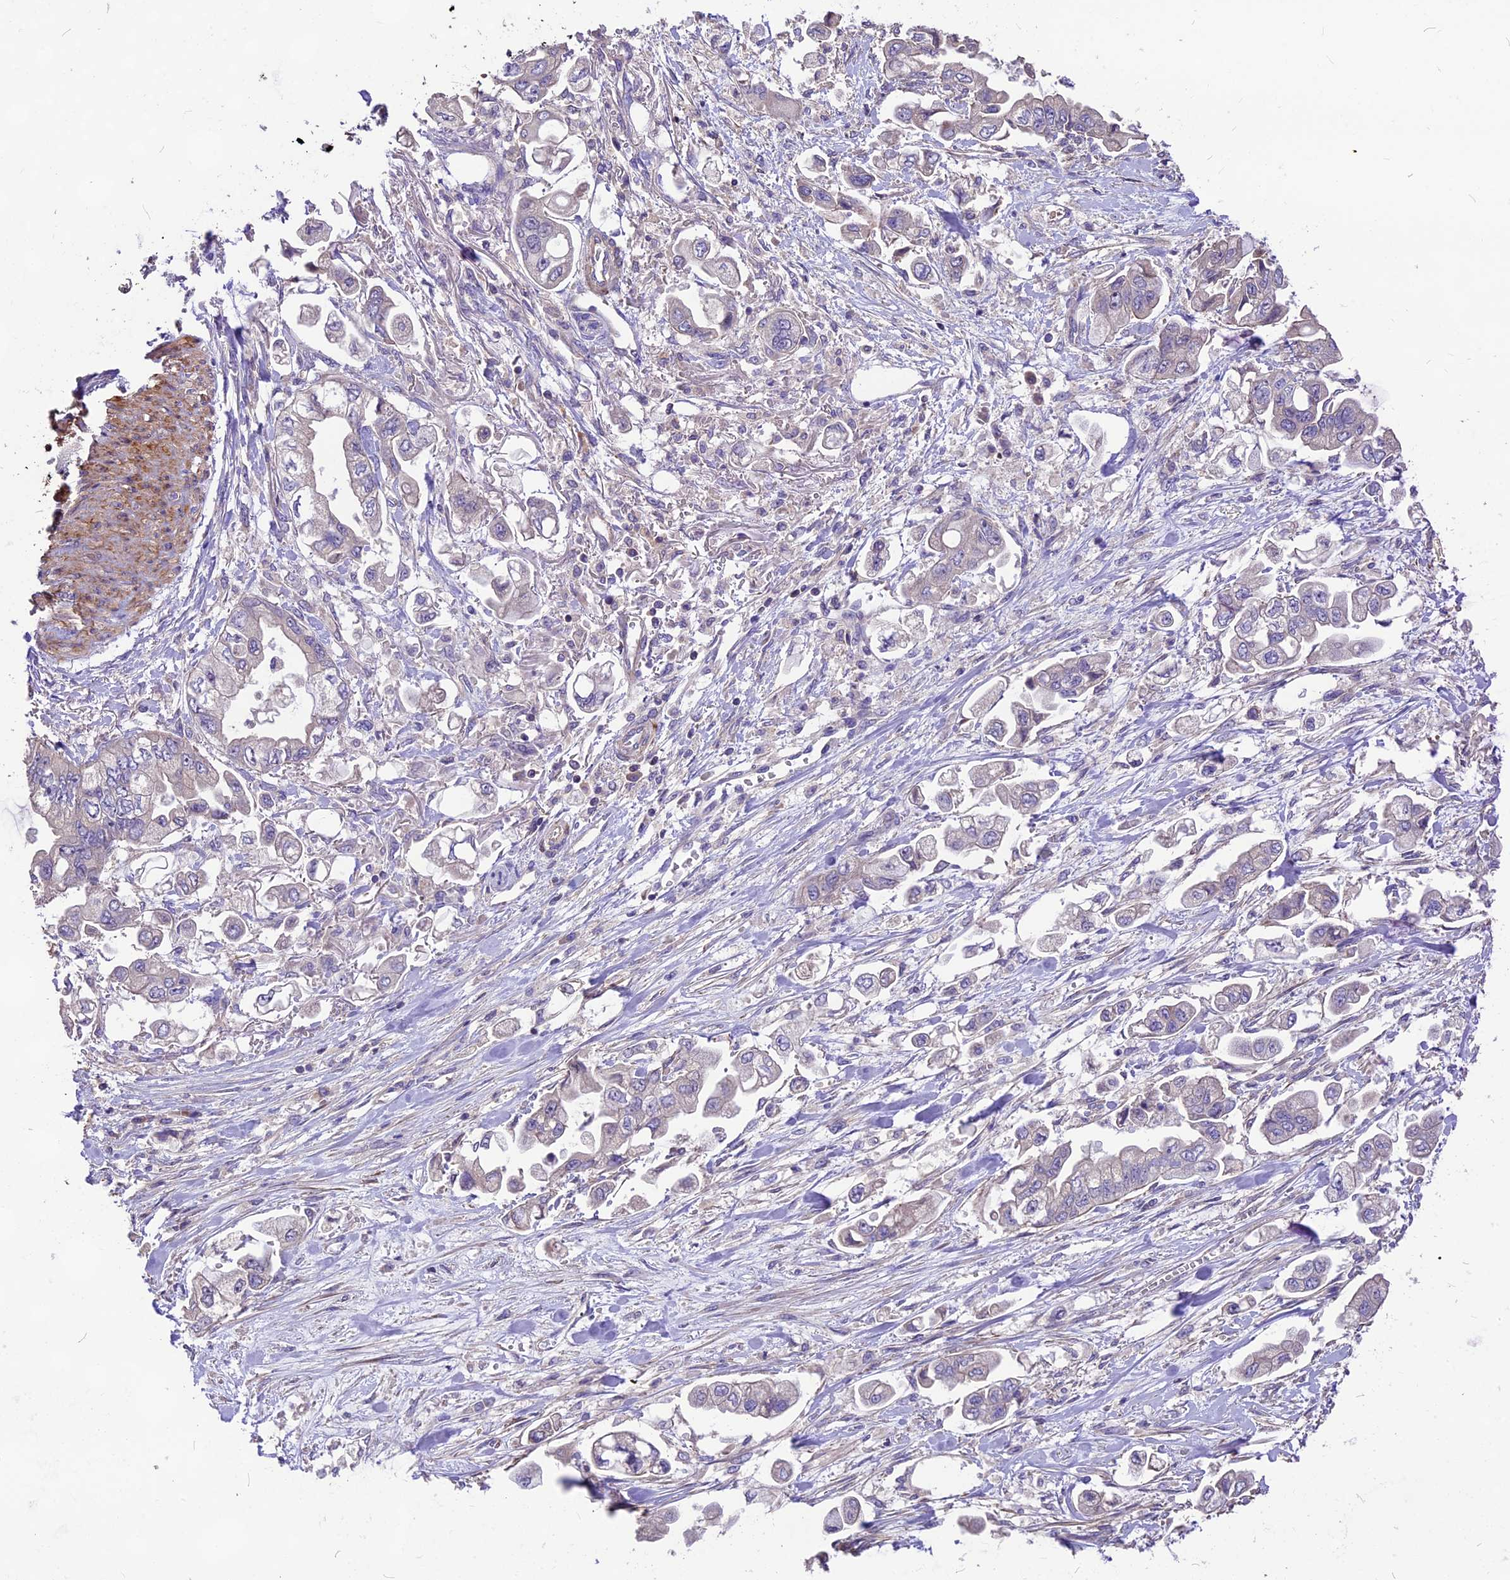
{"staining": {"intensity": "negative", "quantity": "none", "location": "none"}, "tissue": "stomach cancer", "cell_type": "Tumor cells", "image_type": "cancer", "snomed": [{"axis": "morphology", "description": "Adenocarcinoma, NOS"}, {"axis": "topography", "description": "Stomach"}], "caption": "Tumor cells show no significant positivity in stomach cancer (adenocarcinoma). Brightfield microscopy of immunohistochemistry stained with DAB (3,3'-diaminobenzidine) (brown) and hematoxylin (blue), captured at high magnification.", "gene": "ANO3", "patient": {"sex": "male", "age": 62}}